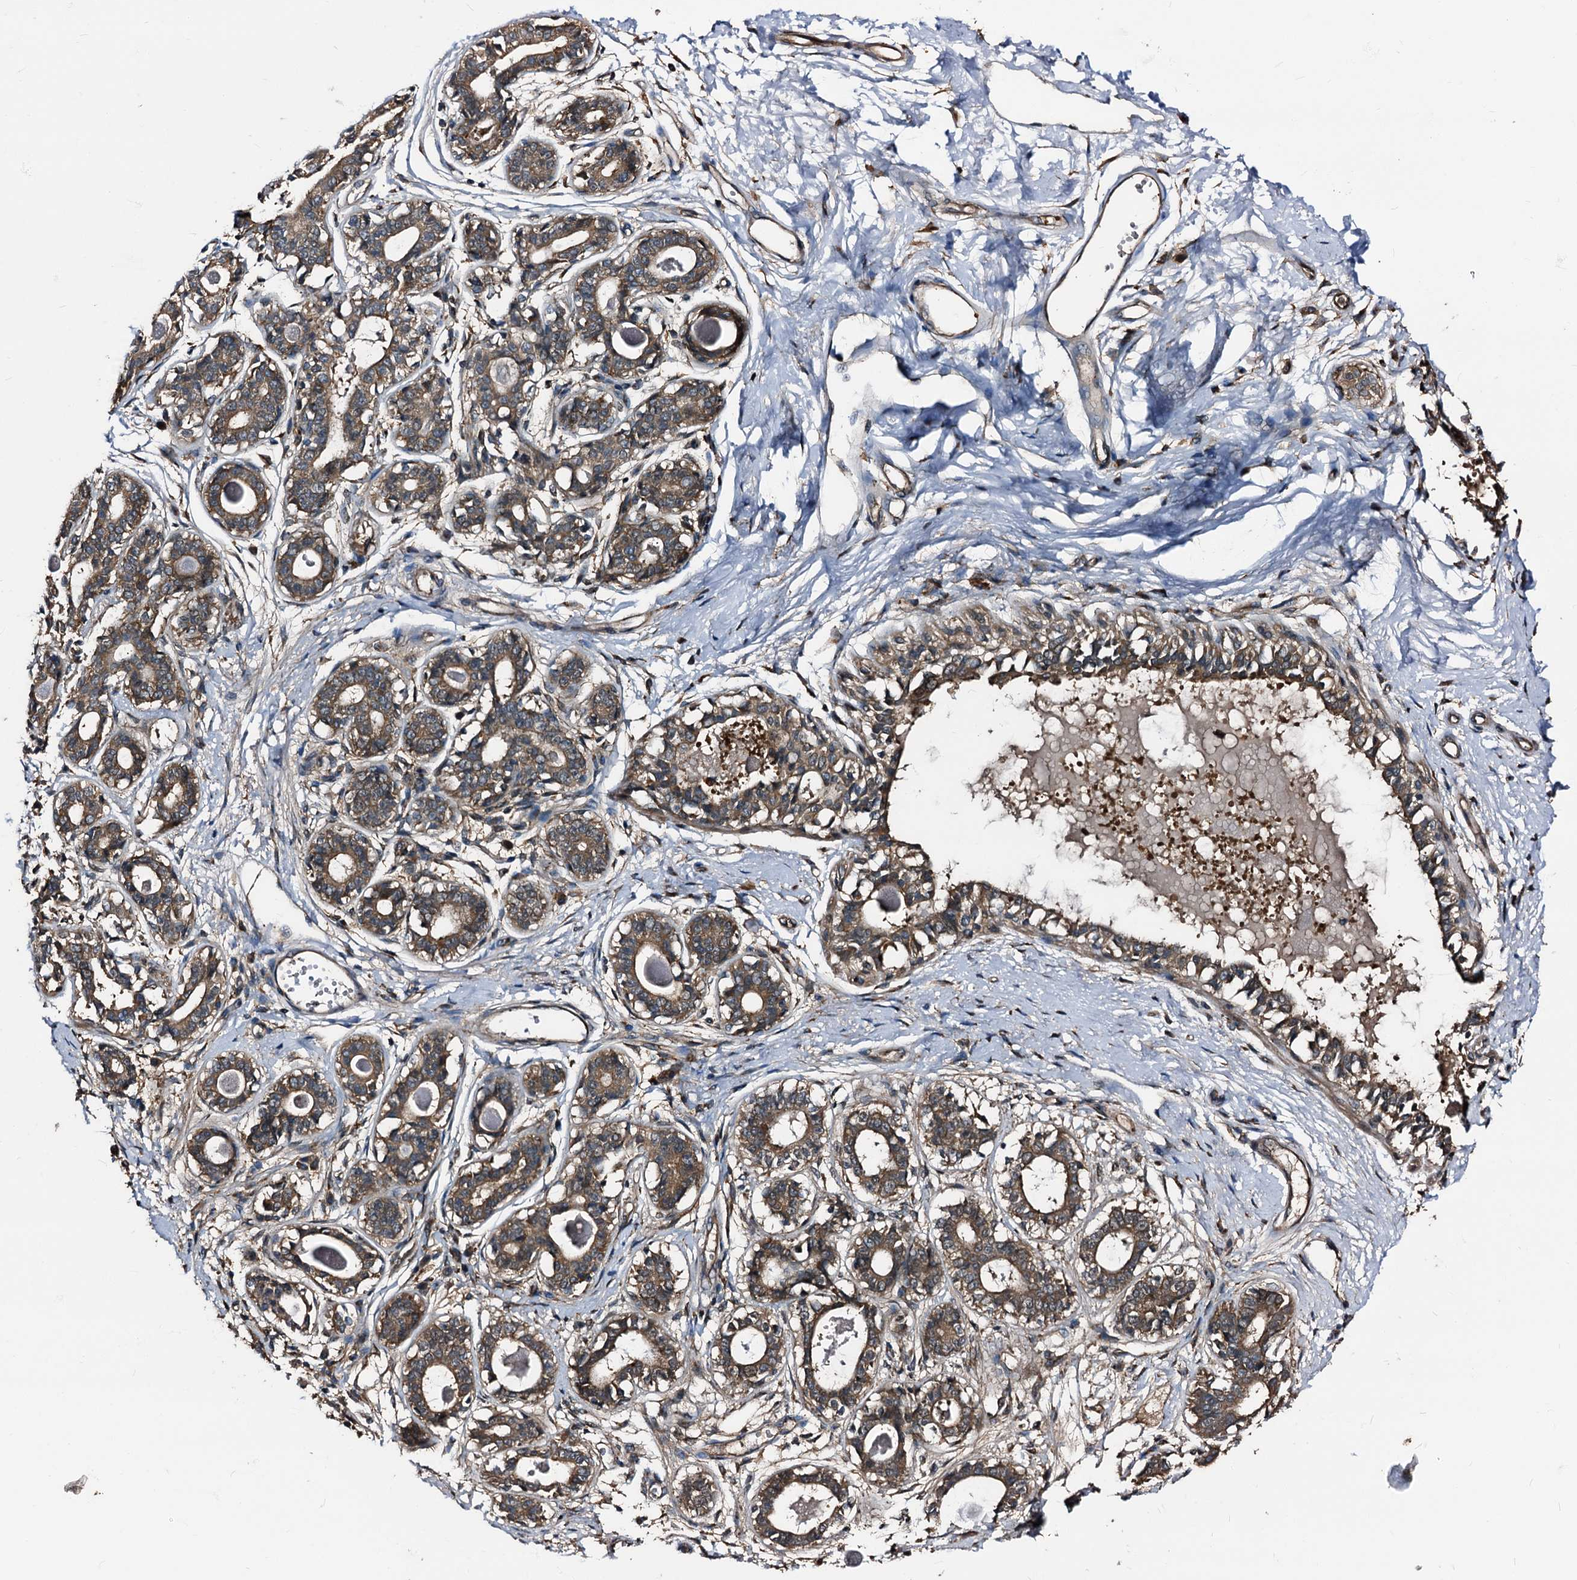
{"staining": {"intensity": "strong", "quantity": "25%-75%", "location": "cytoplasmic/membranous"}, "tissue": "breast", "cell_type": "Adipocytes", "image_type": "normal", "snomed": [{"axis": "morphology", "description": "Normal tissue, NOS"}, {"axis": "topography", "description": "Breast"}], "caption": "Protein analysis of benign breast shows strong cytoplasmic/membranous expression in approximately 25%-75% of adipocytes. Nuclei are stained in blue.", "gene": "PEX5", "patient": {"sex": "female", "age": 45}}